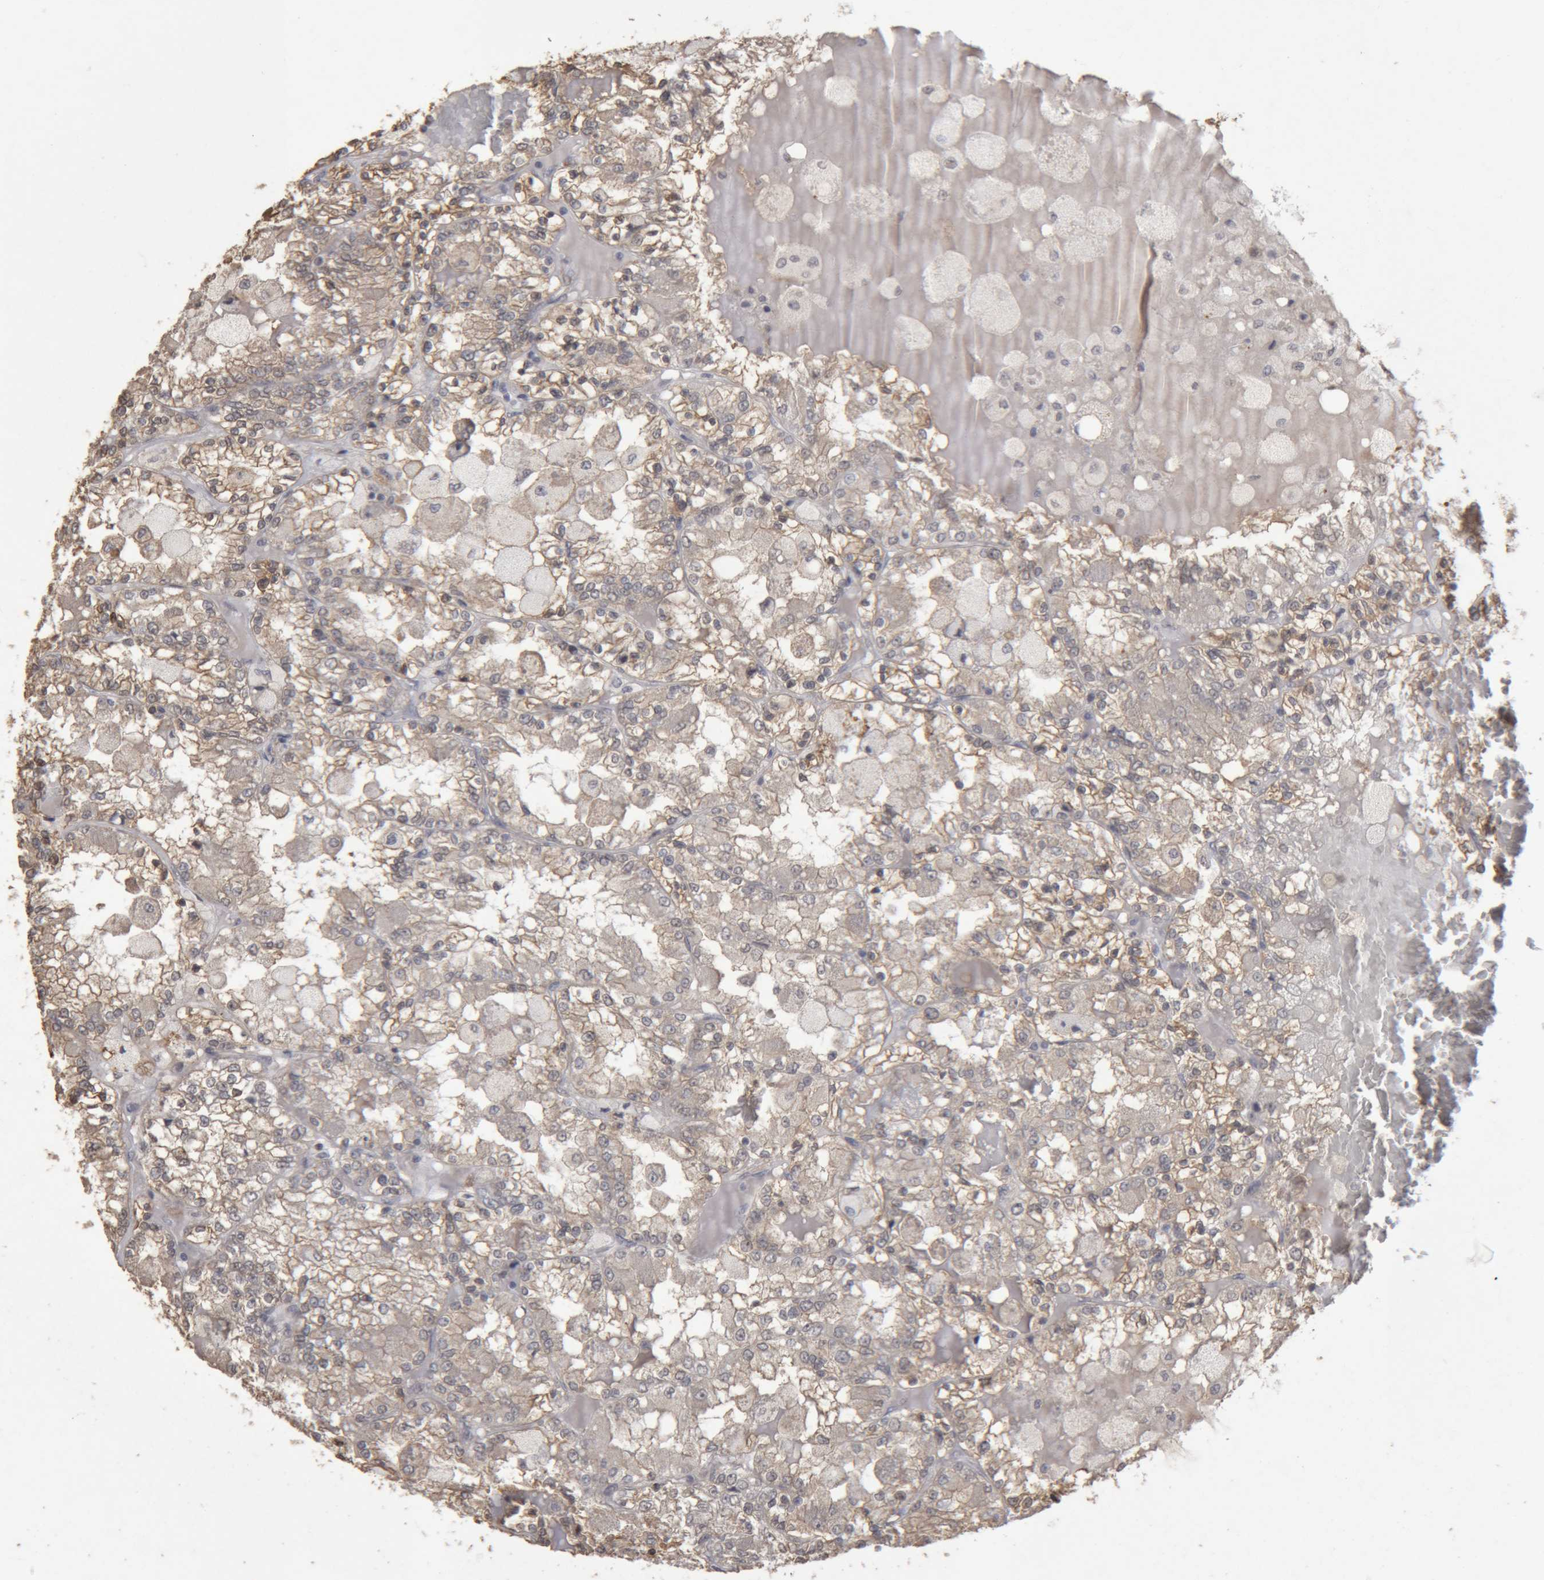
{"staining": {"intensity": "weak", "quantity": ">75%", "location": "cytoplasmic/membranous"}, "tissue": "renal cancer", "cell_type": "Tumor cells", "image_type": "cancer", "snomed": [{"axis": "morphology", "description": "Adenocarcinoma, NOS"}, {"axis": "topography", "description": "Kidney"}], "caption": "Immunohistochemistry (IHC) (DAB (3,3'-diaminobenzidine)) staining of renal adenocarcinoma displays weak cytoplasmic/membranous protein staining in approximately >75% of tumor cells.", "gene": "MEP1A", "patient": {"sex": "female", "age": 56}}